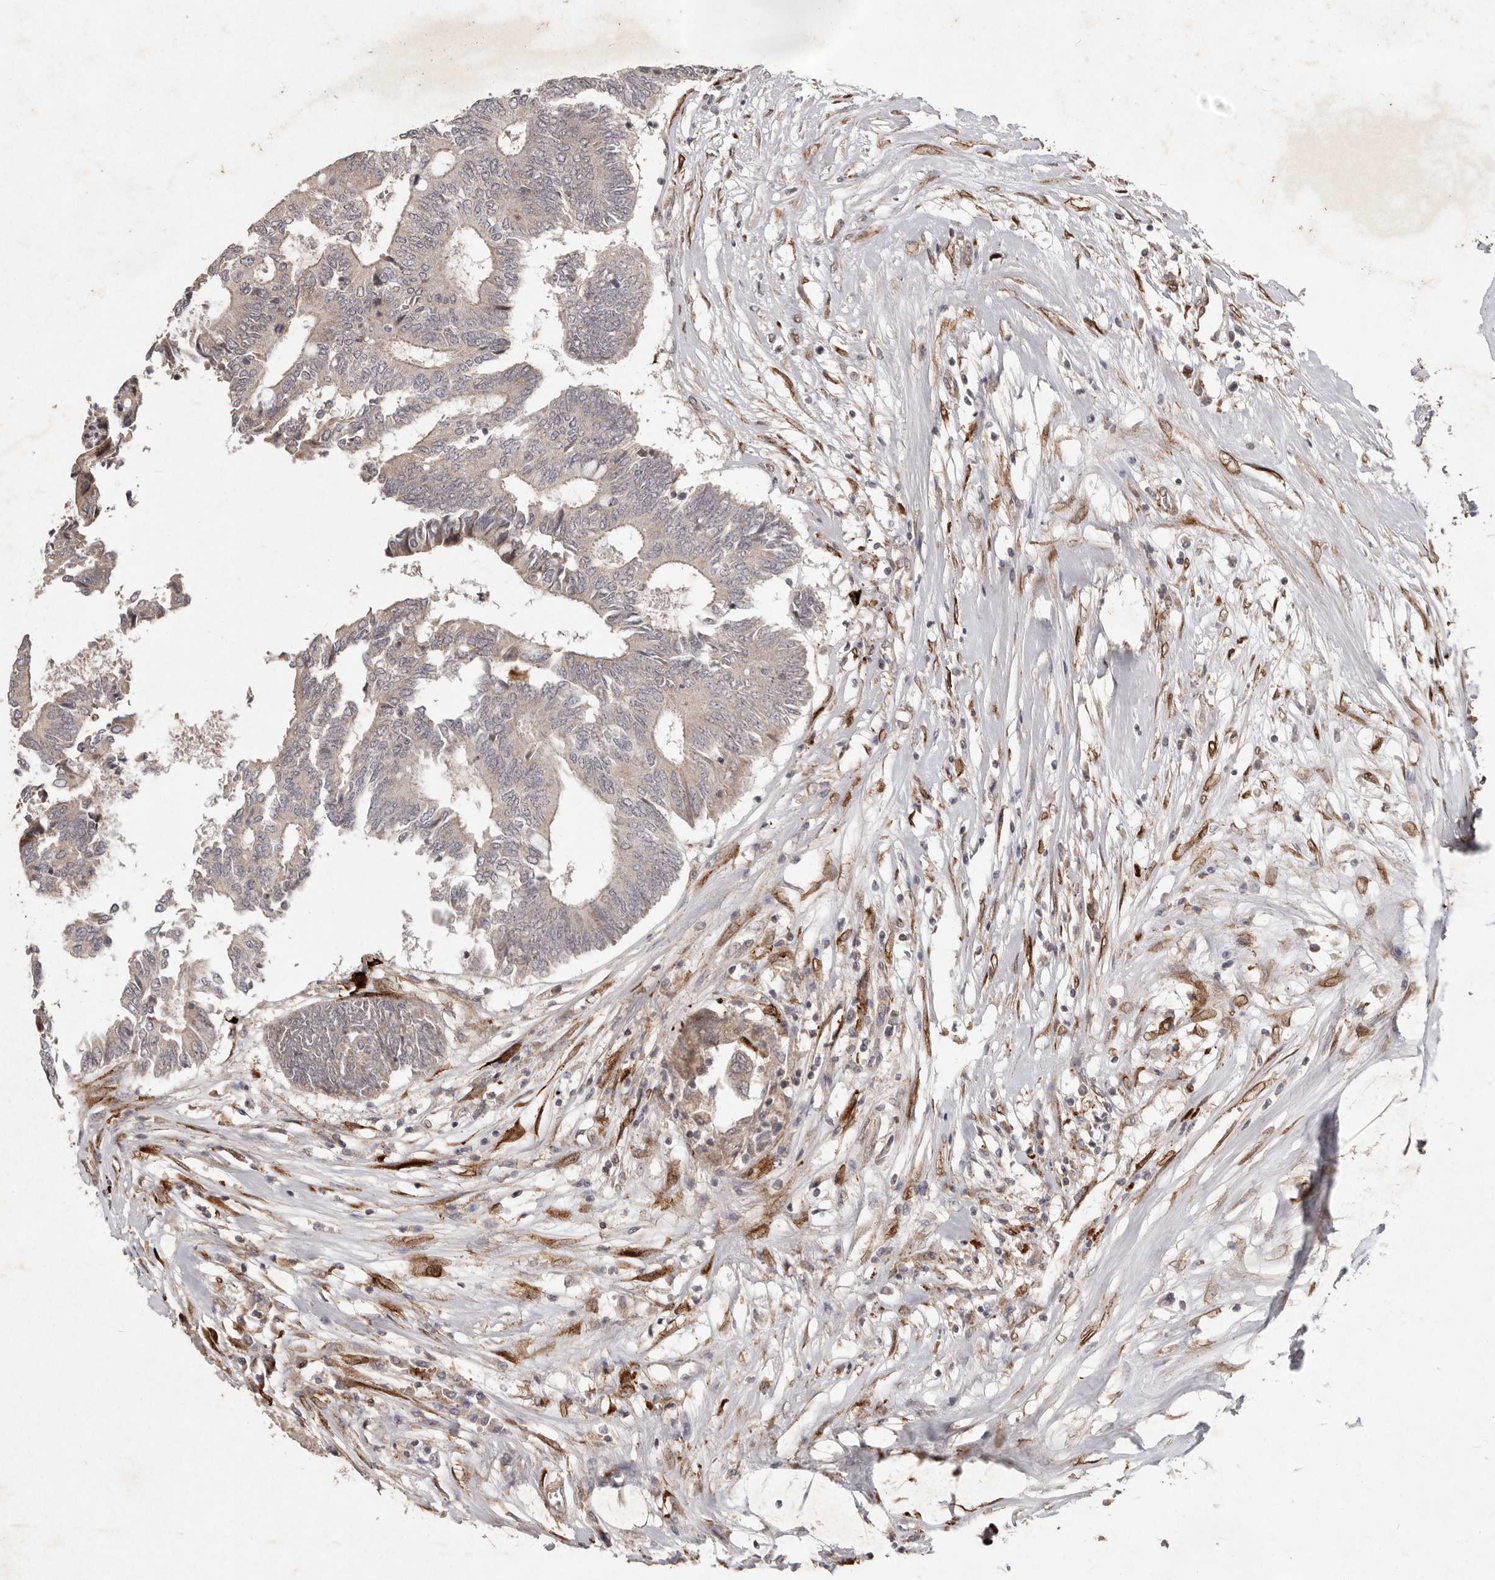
{"staining": {"intensity": "negative", "quantity": "none", "location": "none"}, "tissue": "colorectal cancer", "cell_type": "Tumor cells", "image_type": "cancer", "snomed": [{"axis": "morphology", "description": "Adenocarcinoma, NOS"}, {"axis": "topography", "description": "Rectum"}], "caption": "Human adenocarcinoma (colorectal) stained for a protein using immunohistochemistry (IHC) reveals no positivity in tumor cells.", "gene": "PLOD2", "patient": {"sex": "male", "age": 63}}